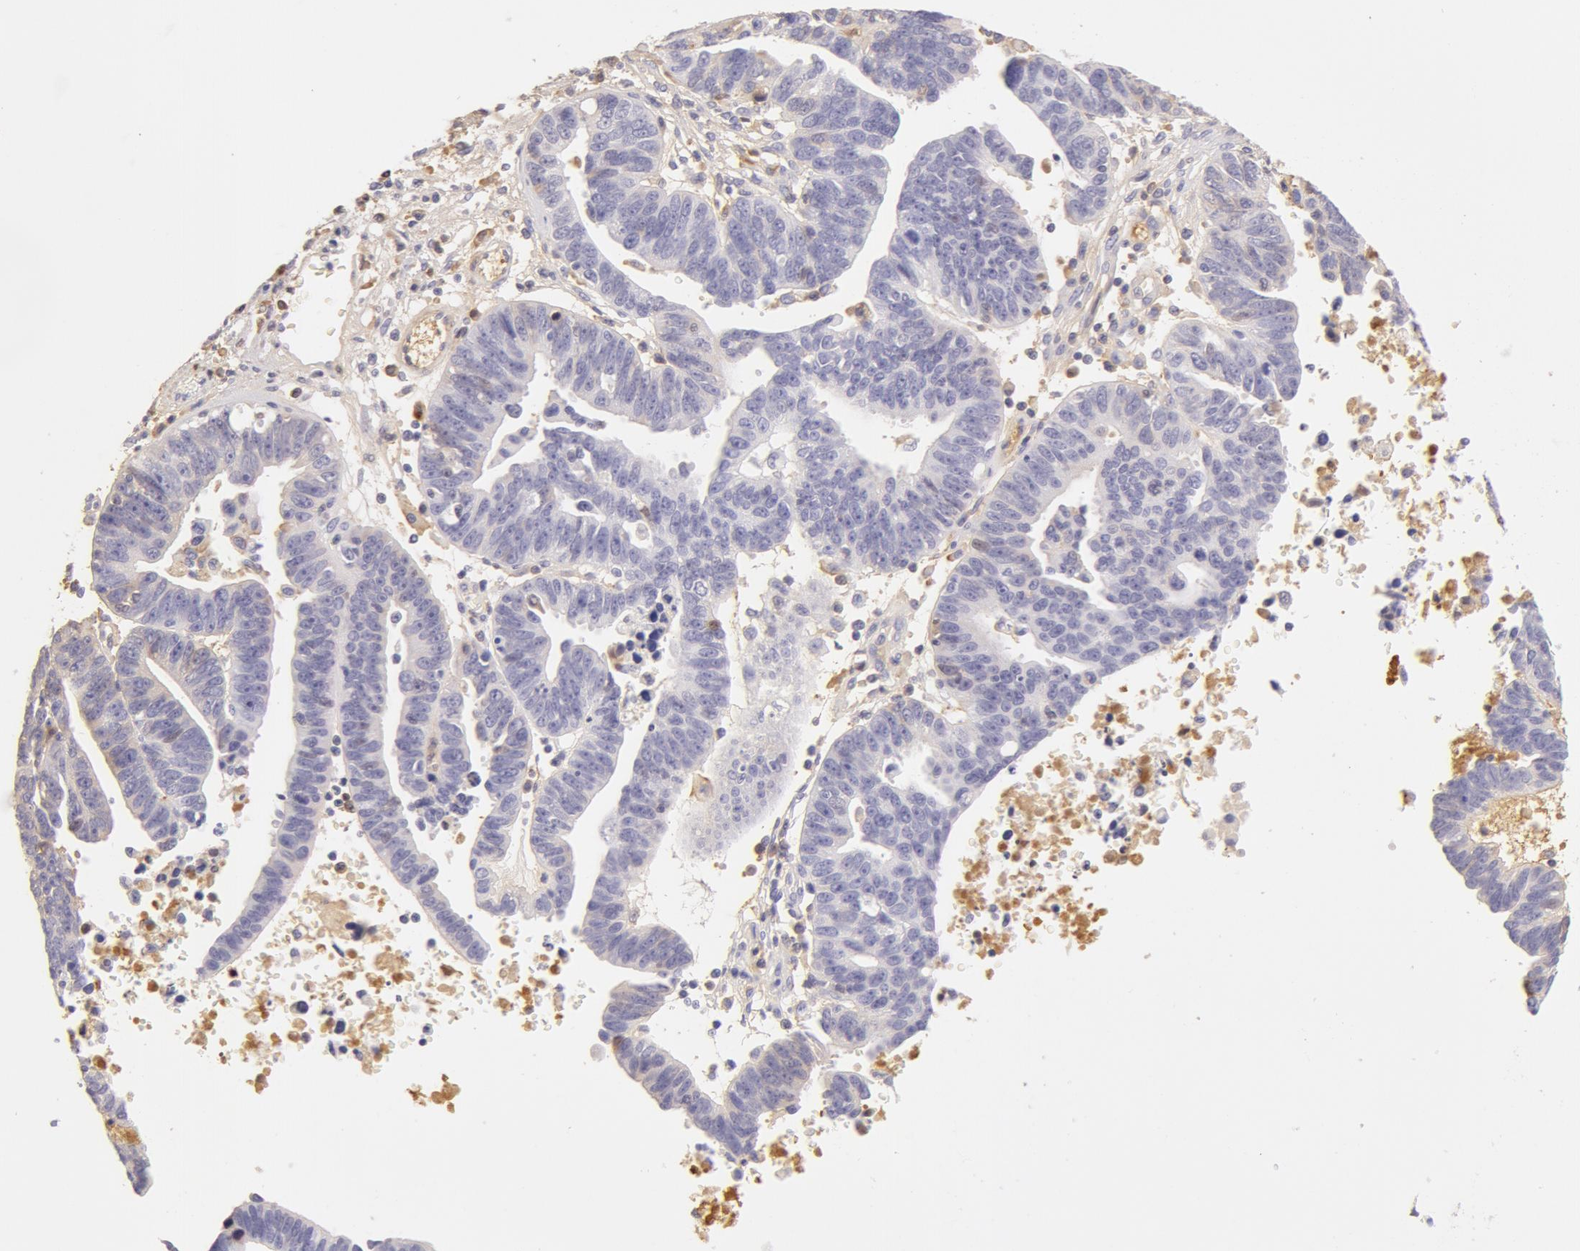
{"staining": {"intensity": "weak", "quantity": "<25%", "location": "nuclear"}, "tissue": "ovarian cancer", "cell_type": "Tumor cells", "image_type": "cancer", "snomed": [{"axis": "morphology", "description": "Carcinoma, endometroid"}, {"axis": "morphology", "description": "Cystadenocarcinoma, serous, NOS"}, {"axis": "topography", "description": "Ovary"}], "caption": "Immunohistochemistry (IHC) micrograph of human ovarian endometroid carcinoma stained for a protein (brown), which displays no expression in tumor cells. (Brightfield microscopy of DAB IHC at high magnification).", "gene": "AHSG", "patient": {"sex": "female", "age": 45}}